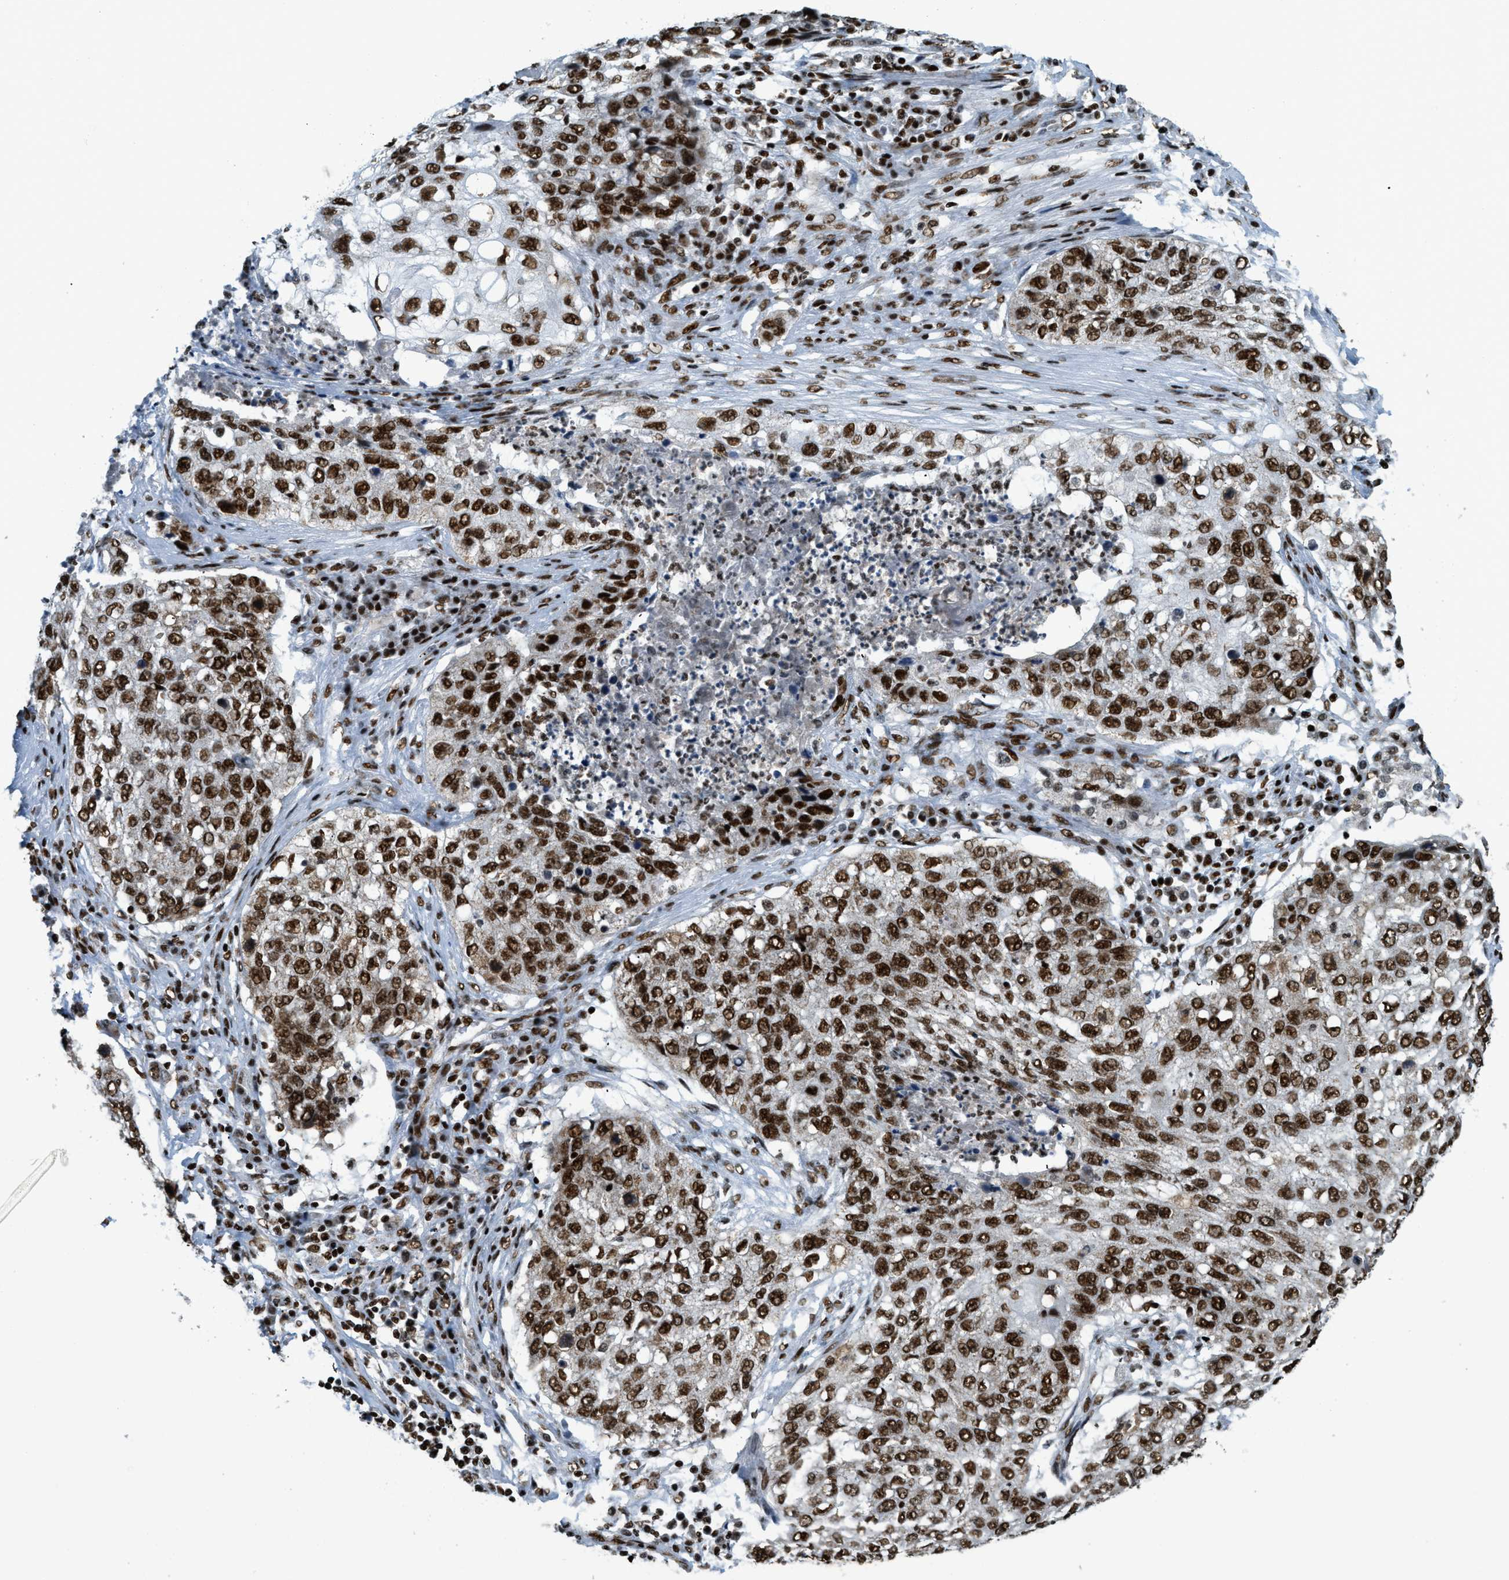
{"staining": {"intensity": "strong", "quantity": ">75%", "location": "nuclear"}, "tissue": "lung cancer", "cell_type": "Tumor cells", "image_type": "cancer", "snomed": [{"axis": "morphology", "description": "Squamous cell carcinoma, NOS"}, {"axis": "topography", "description": "Lung"}], "caption": "Immunohistochemical staining of lung cancer (squamous cell carcinoma) demonstrates high levels of strong nuclear staining in approximately >75% of tumor cells.", "gene": "GABPB1", "patient": {"sex": "female", "age": 63}}